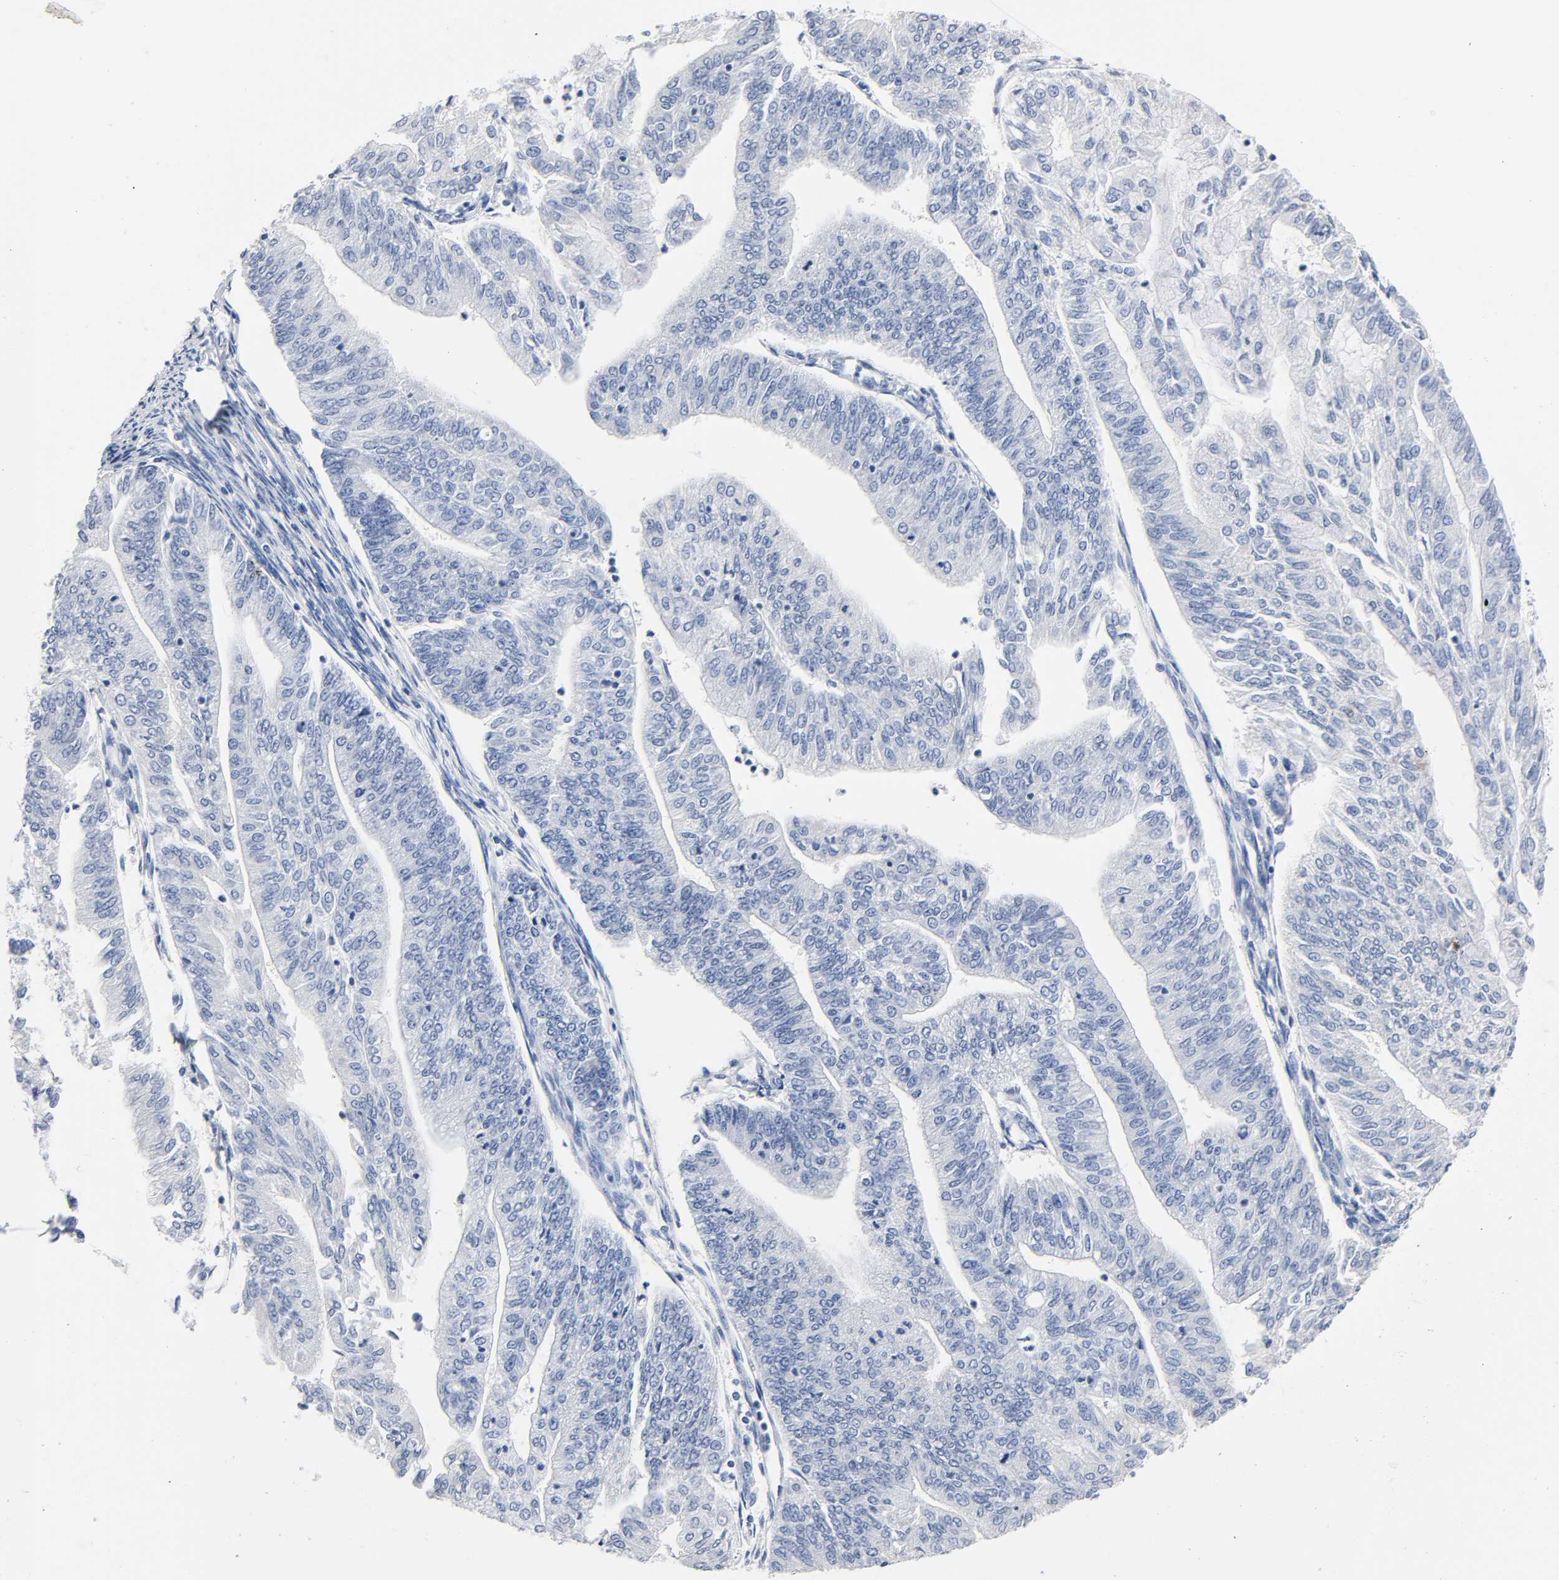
{"staining": {"intensity": "negative", "quantity": "none", "location": "none"}, "tissue": "endometrial cancer", "cell_type": "Tumor cells", "image_type": "cancer", "snomed": [{"axis": "morphology", "description": "Adenocarcinoma, NOS"}, {"axis": "topography", "description": "Endometrium"}], "caption": "Immunohistochemical staining of endometrial cancer exhibits no significant expression in tumor cells.", "gene": "ACP3", "patient": {"sex": "female", "age": 59}}